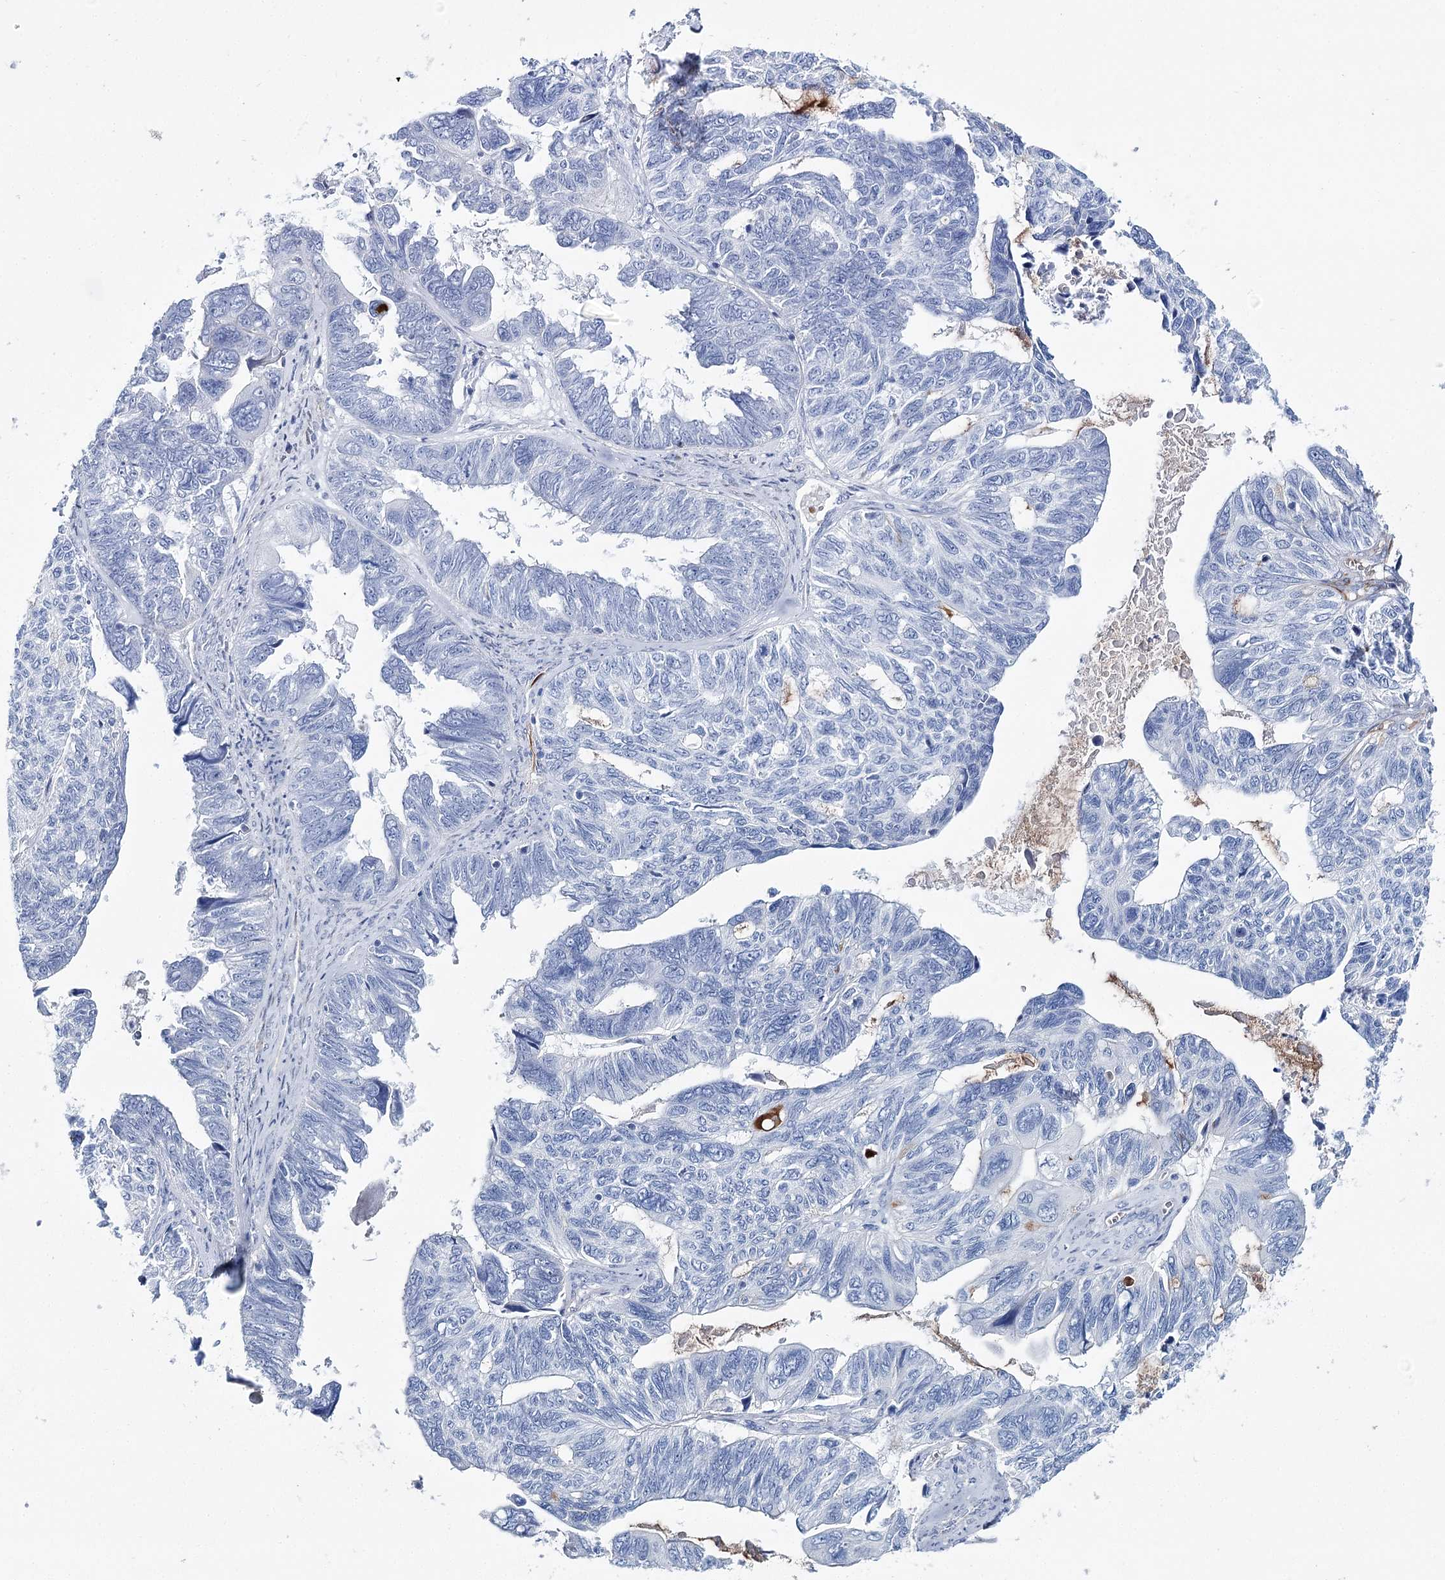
{"staining": {"intensity": "negative", "quantity": "none", "location": "none"}, "tissue": "ovarian cancer", "cell_type": "Tumor cells", "image_type": "cancer", "snomed": [{"axis": "morphology", "description": "Cystadenocarcinoma, serous, NOS"}, {"axis": "topography", "description": "Ovary"}], "caption": "A micrograph of human ovarian cancer is negative for staining in tumor cells. (DAB (3,3'-diaminobenzidine) immunohistochemistry with hematoxylin counter stain).", "gene": "ANKRD23", "patient": {"sex": "female", "age": 79}}